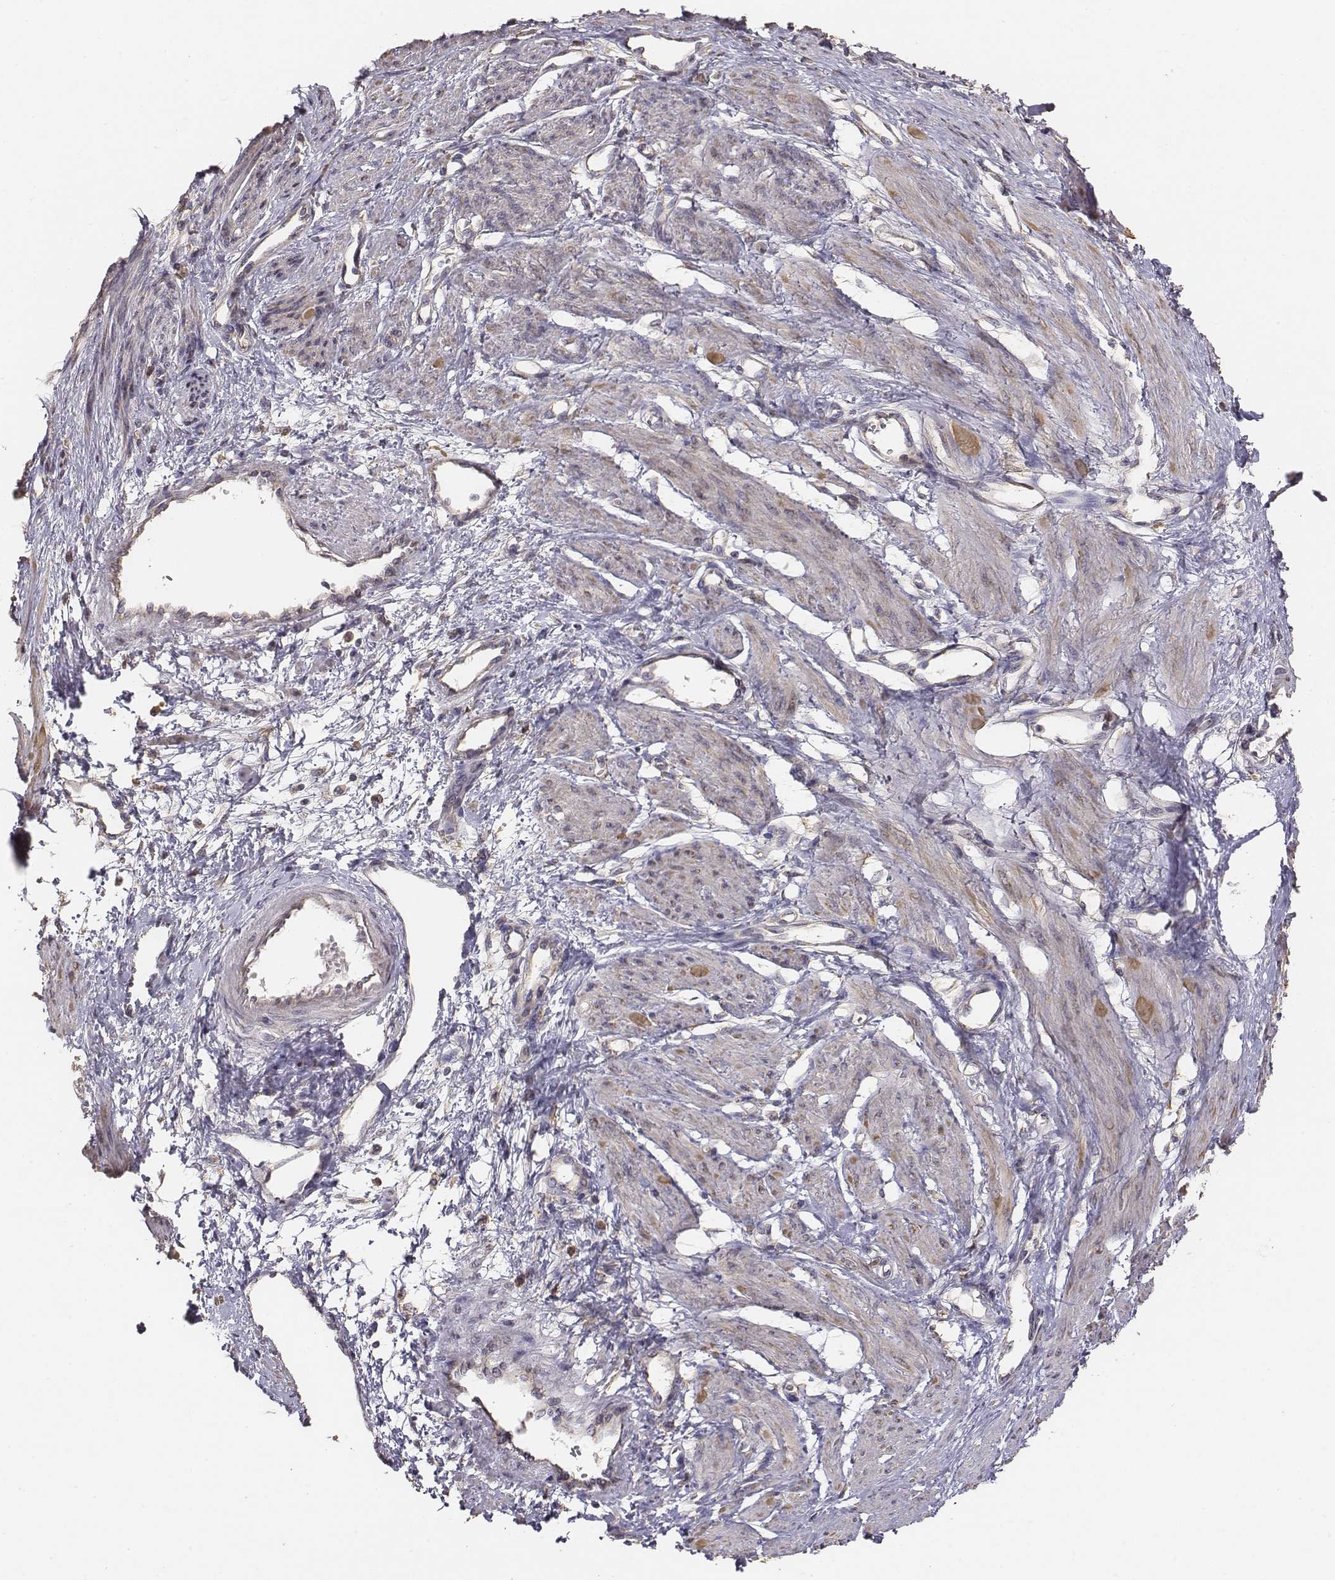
{"staining": {"intensity": "weak", "quantity": ">75%", "location": "cytoplasmic/membranous"}, "tissue": "smooth muscle", "cell_type": "Smooth muscle cells", "image_type": "normal", "snomed": [{"axis": "morphology", "description": "Normal tissue, NOS"}, {"axis": "topography", "description": "Smooth muscle"}, {"axis": "topography", "description": "Uterus"}], "caption": "This image displays immunohistochemistry (IHC) staining of unremarkable human smooth muscle, with low weak cytoplasmic/membranous staining in about >75% of smooth muscle cells.", "gene": "AP1B1", "patient": {"sex": "female", "age": 39}}